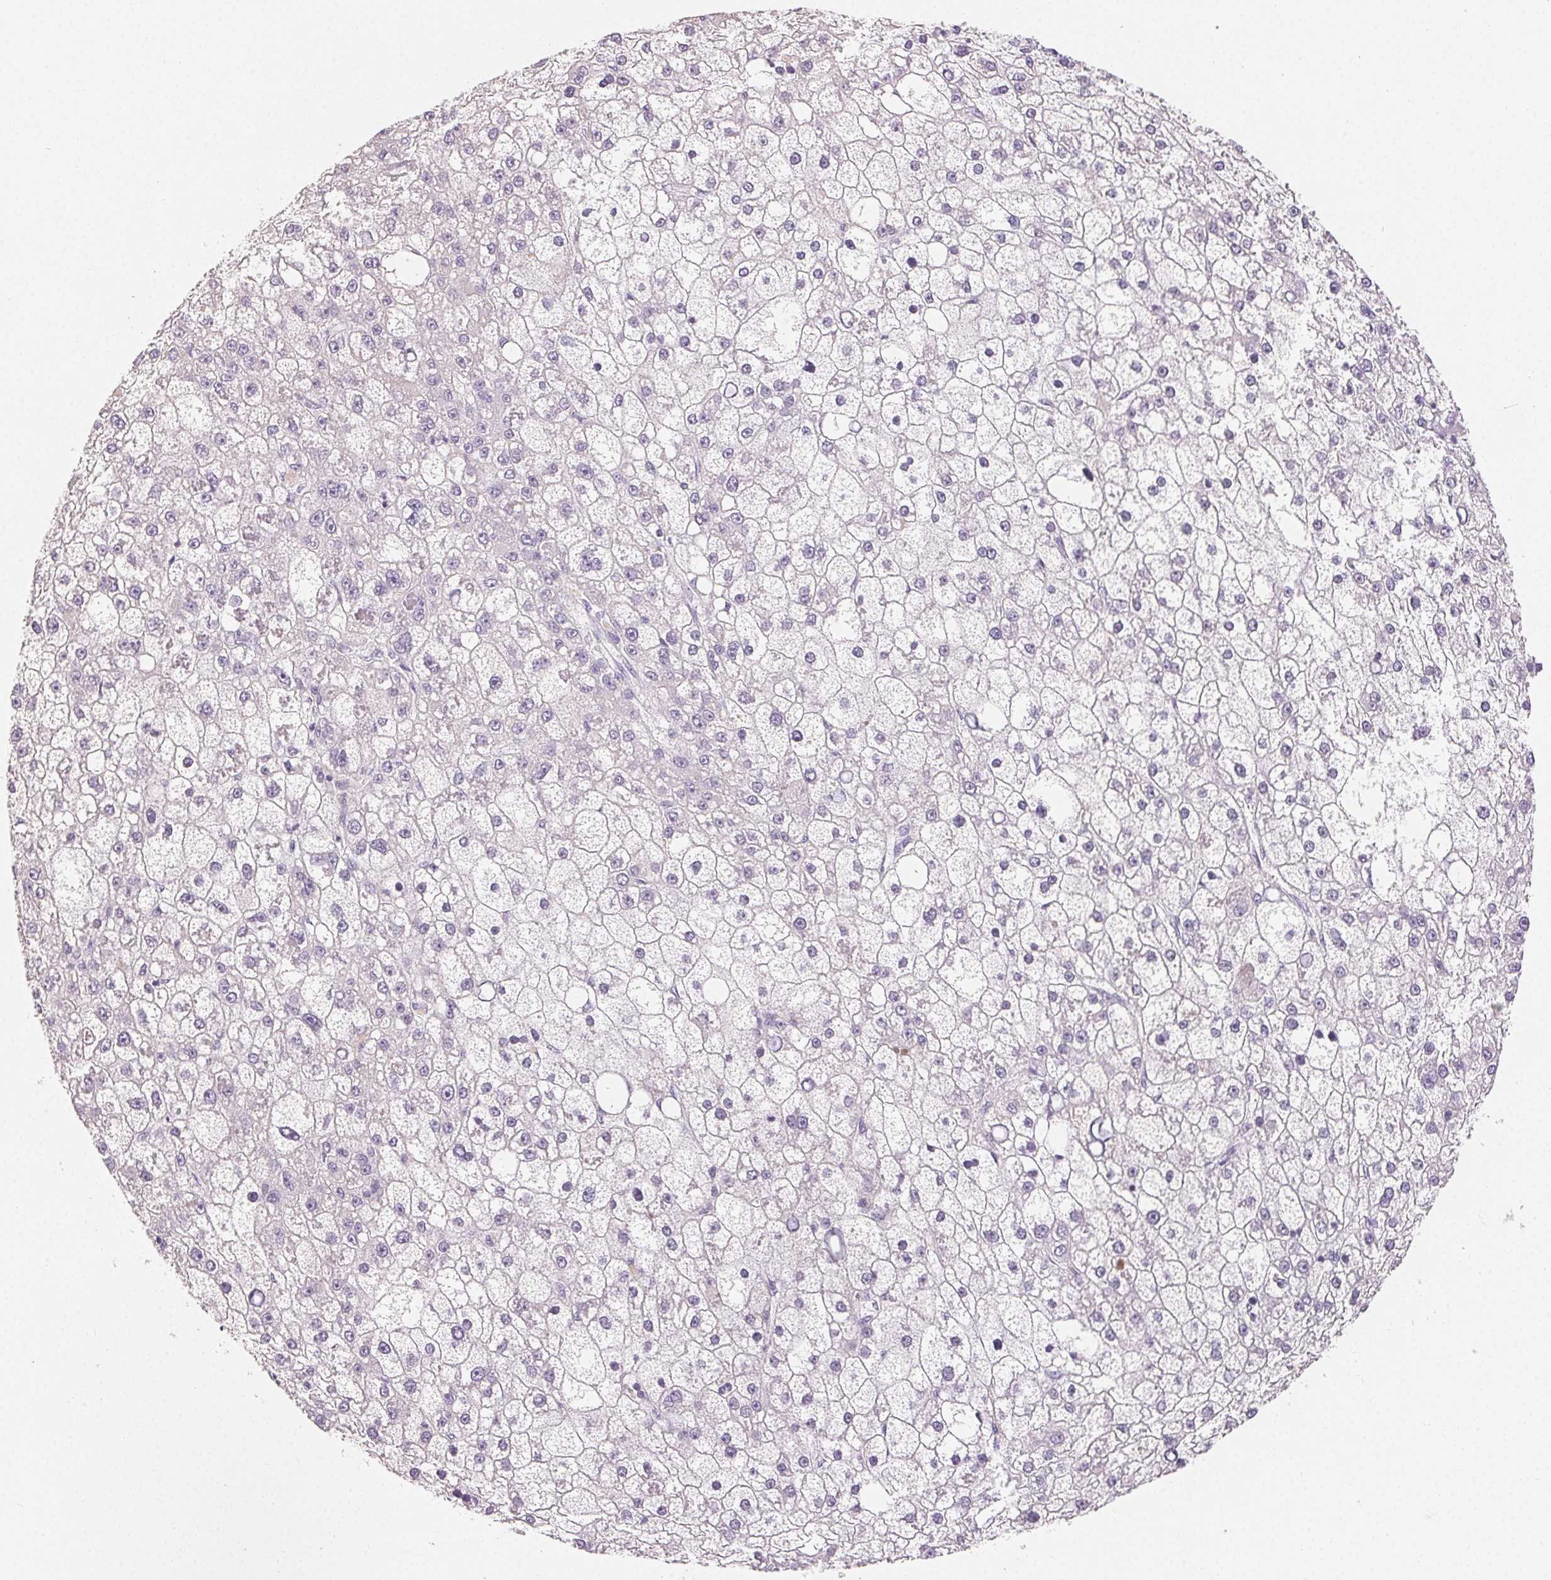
{"staining": {"intensity": "negative", "quantity": "none", "location": "none"}, "tissue": "liver cancer", "cell_type": "Tumor cells", "image_type": "cancer", "snomed": [{"axis": "morphology", "description": "Carcinoma, Hepatocellular, NOS"}, {"axis": "topography", "description": "Liver"}], "caption": "Tumor cells show no significant protein positivity in liver hepatocellular carcinoma.", "gene": "SFTPD", "patient": {"sex": "male", "age": 67}}